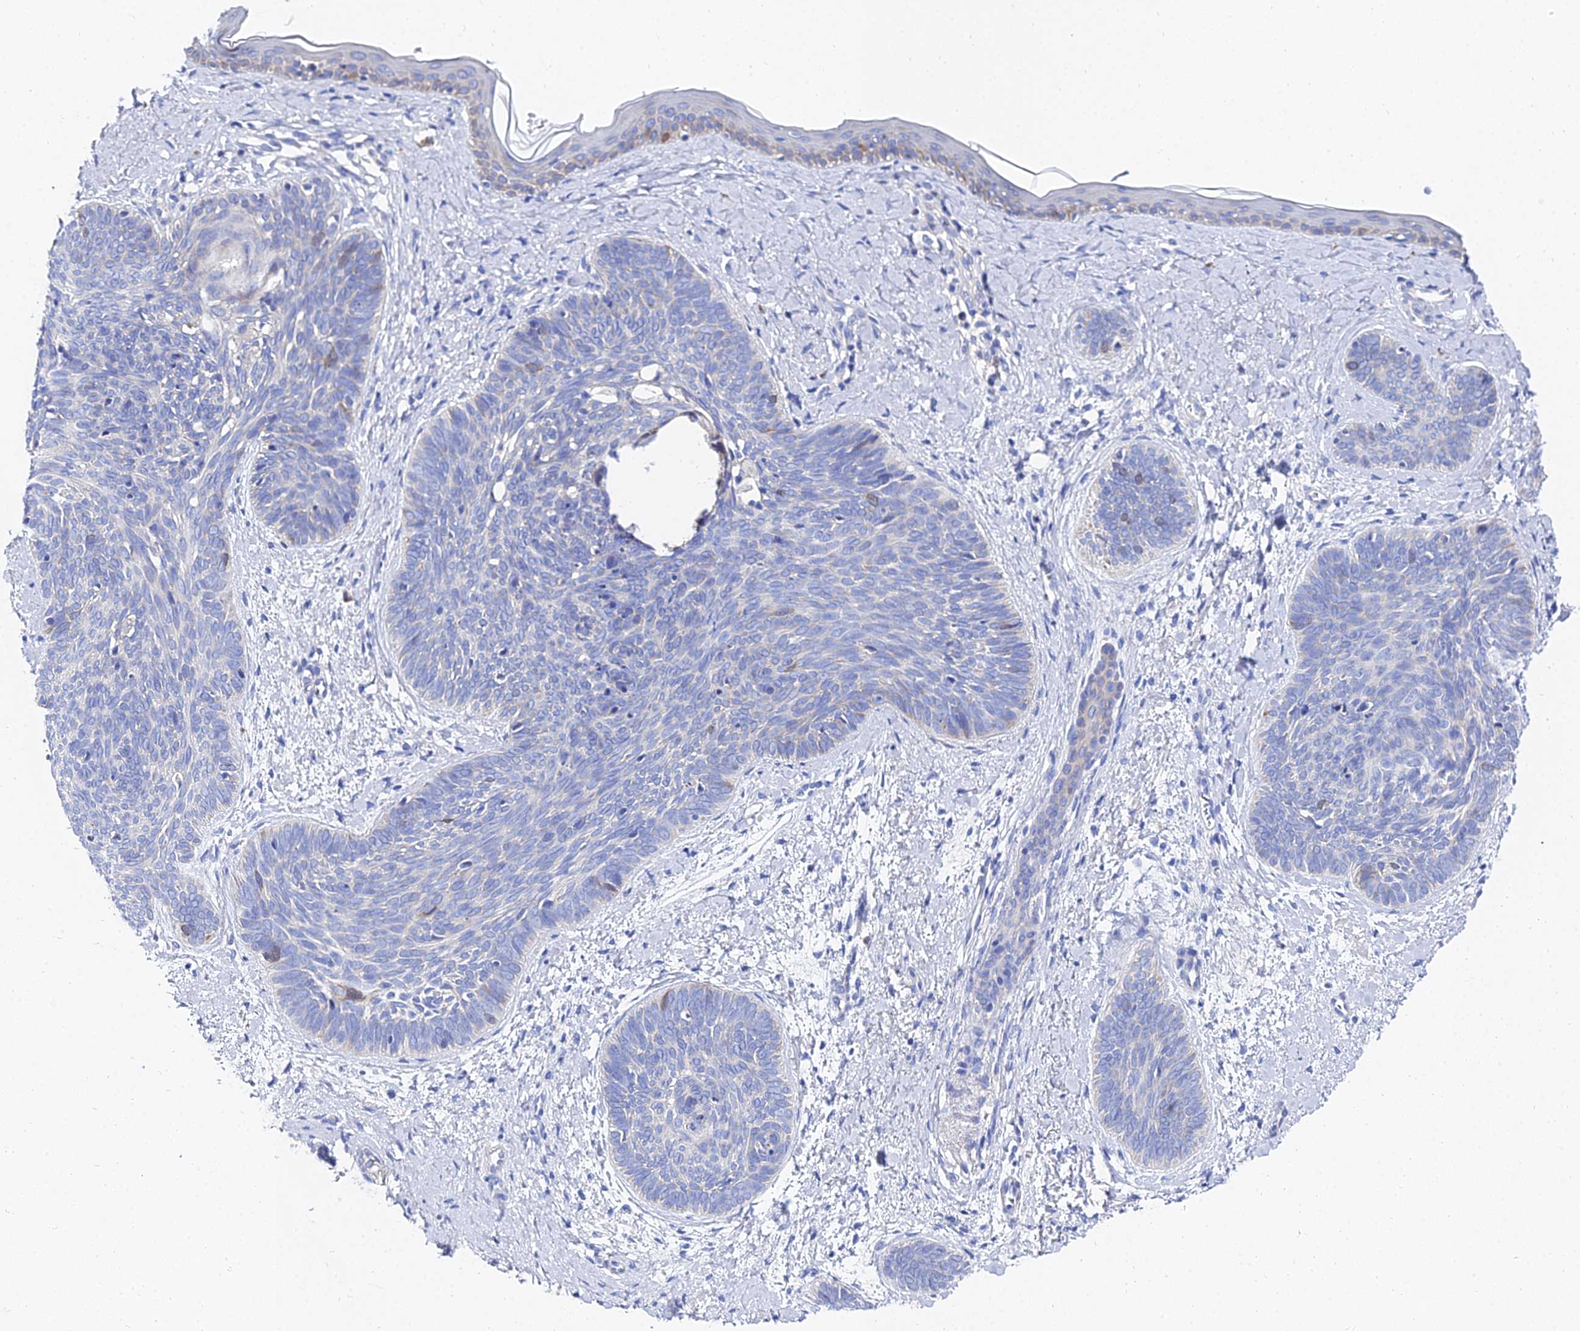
{"staining": {"intensity": "negative", "quantity": "none", "location": "none"}, "tissue": "skin cancer", "cell_type": "Tumor cells", "image_type": "cancer", "snomed": [{"axis": "morphology", "description": "Basal cell carcinoma"}, {"axis": "topography", "description": "Skin"}], "caption": "A high-resolution image shows immunohistochemistry staining of skin cancer (basal cell carcinoma), which displays no significant expression in tumor cells.", "gene": "PTTG1", "patient": {"sex": "female", "age": 81}}